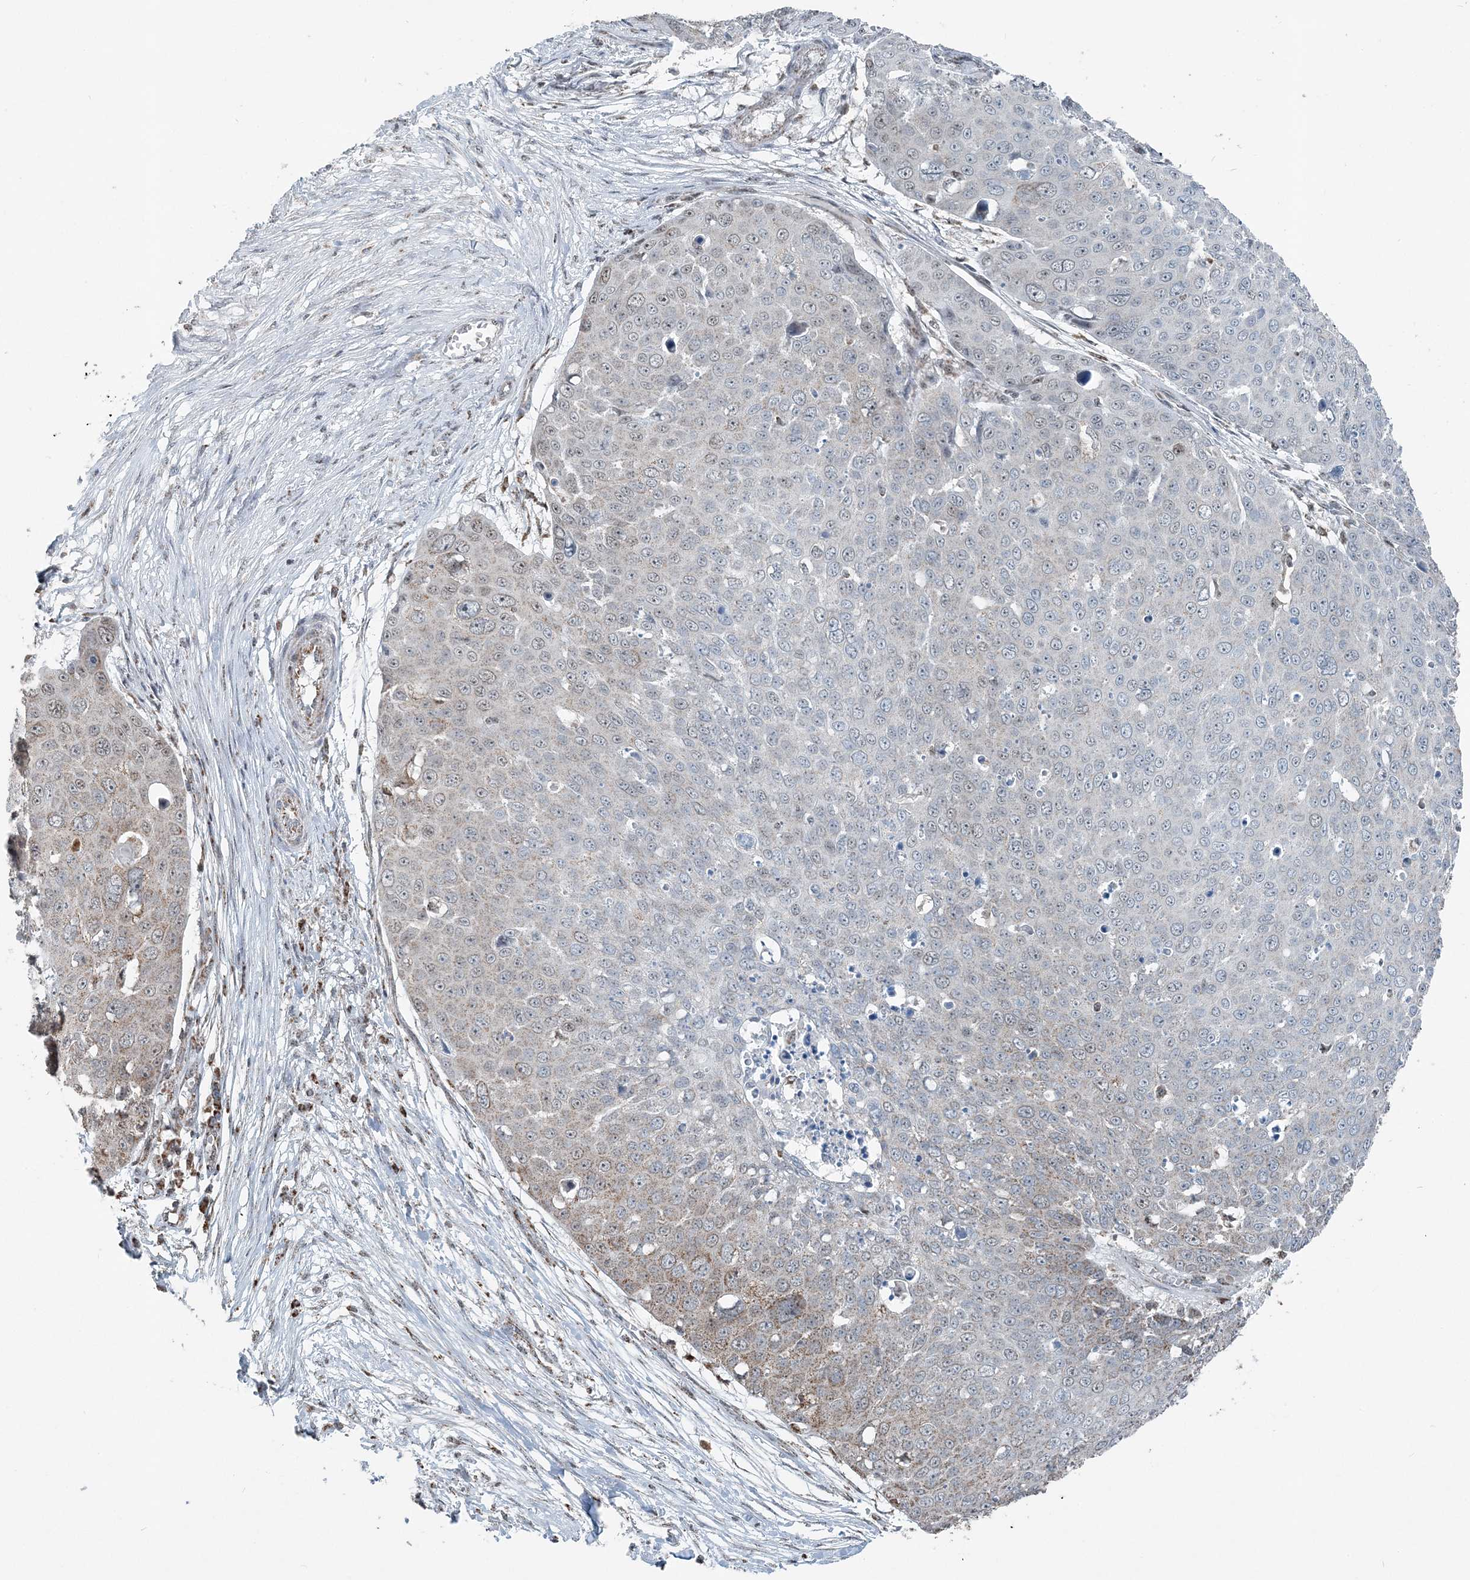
{"staining": {"intensity": "moderate", "quantity": "<25%", "location": "cytoplasmic/membranous"}, "tissue": "skin cancer", "cell_type": "Tumor cells", "image_type": "cancer", "snomed": [{"axis": "morphology", "description": "Squamous cell carcinoma, NOS"}, {"axis": "topography", "description": "Skin"}], "caption": "Brown immunohistochemical staining in human skin cancer shows moderate cytoplasmic/membranous expression in approximately <25% of tumor cells. The staining is performed using DAB (3,3'-diaminobenzidine) brown chromogen to label protein expression. The nuclei are counter-stained blue using hematoxylin.", "gene": "SUCLG1", "patient": {"sex": "male", "age": 71}}